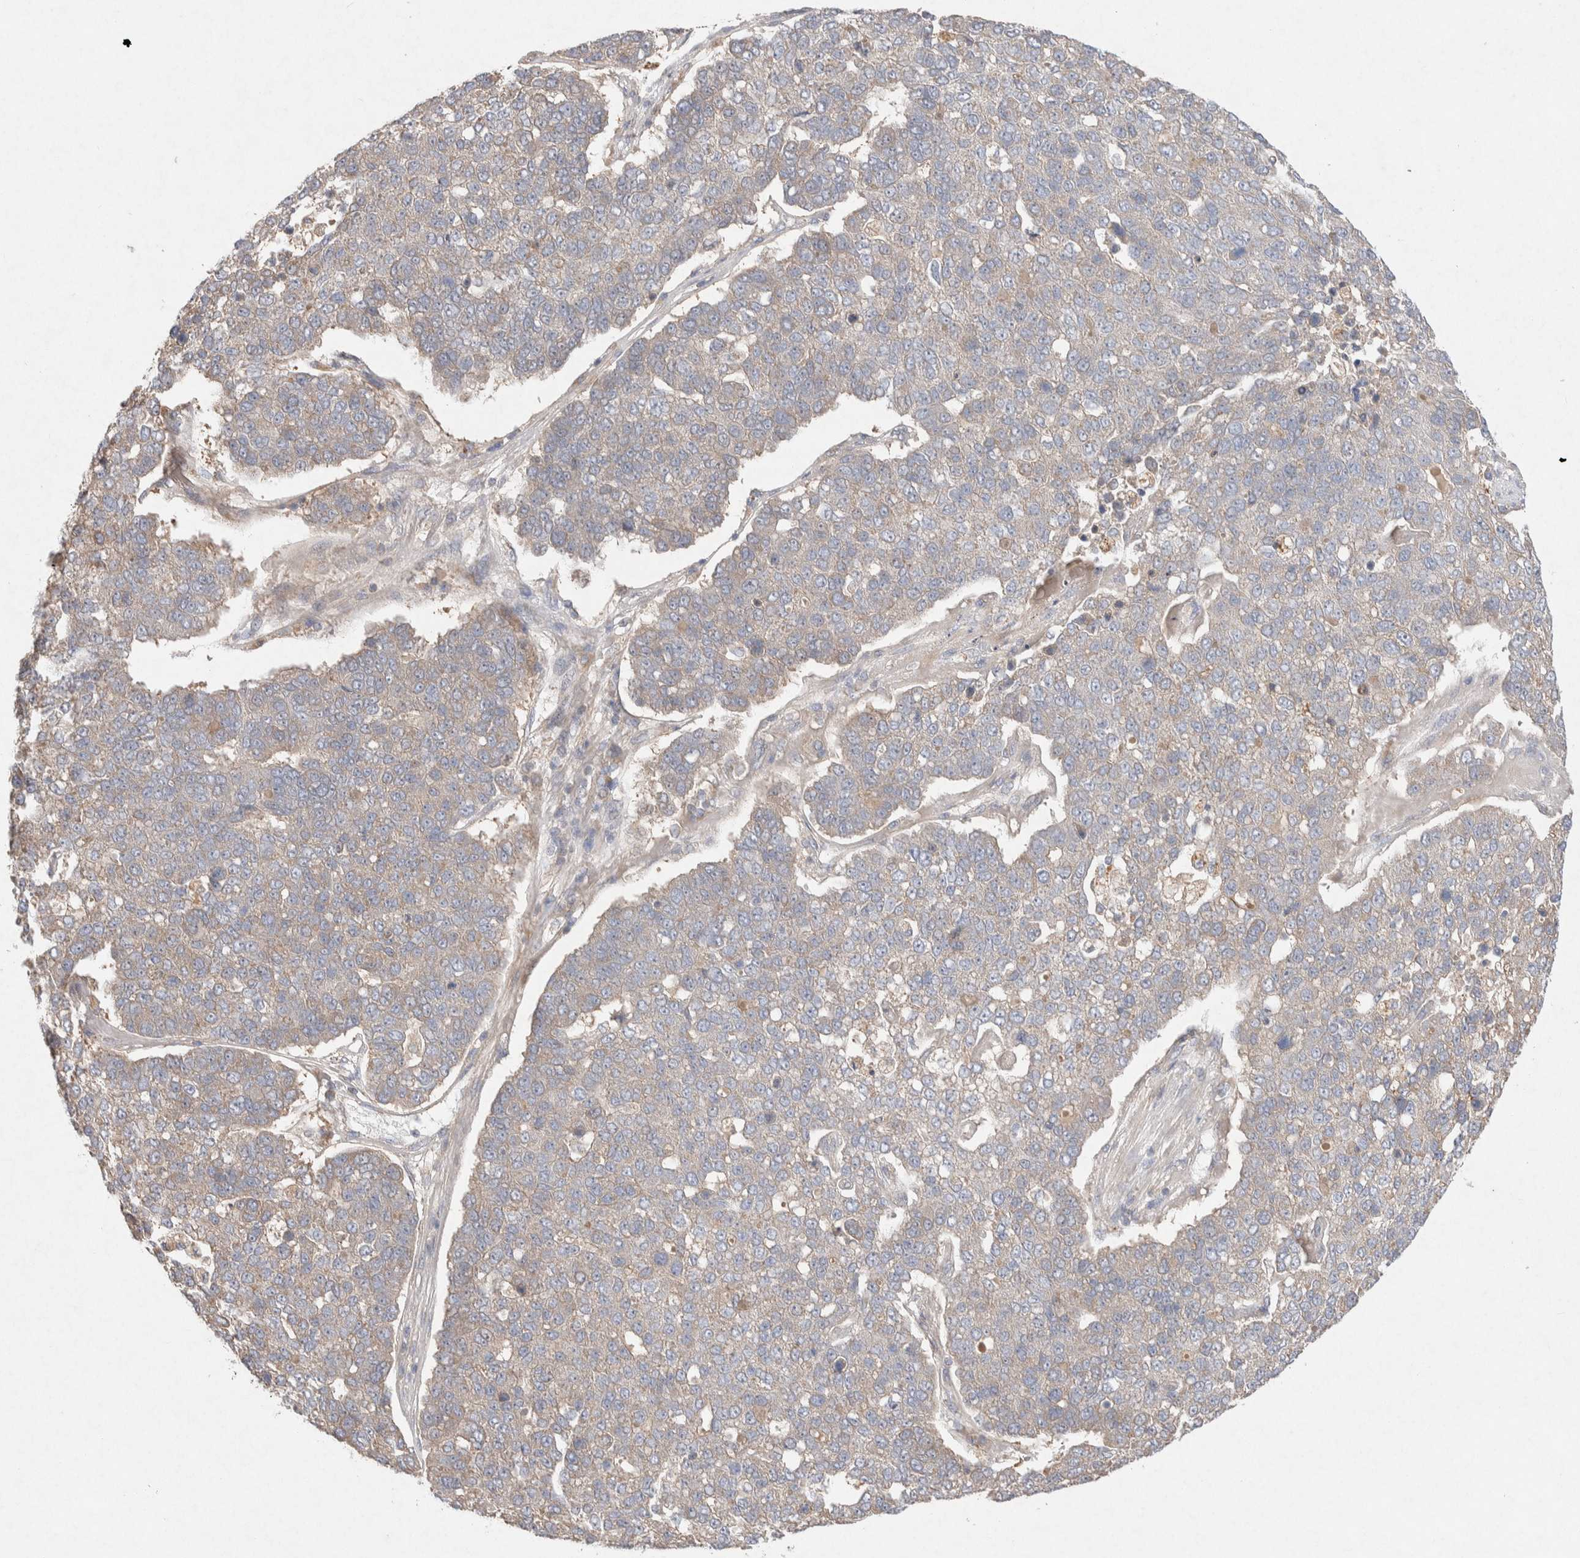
{"staining": {"intensity": "weak", "quantity": "<25%", "location": "cytoplasmic/membranous"}, "tissue": "pancreatic cancer", "cell_type": "Tumor cells", "image_type": "cancer", "snomed": [{"axis": "morphology", "description": "Adenocarcinoma, NOS"}, {"axis": "topography", "description": "Pancreas"}], "caption": "Immunohistochemistry (IHC) micrograph of human pancreatic cancer stained for a protein (brown), which shows no staining in tumor cells. (Immunohistochemistry (IHC), brightfield microscopy, high magnification).", "gene": "CMTM4", "patient": {"sex": "female", "age": 61}}